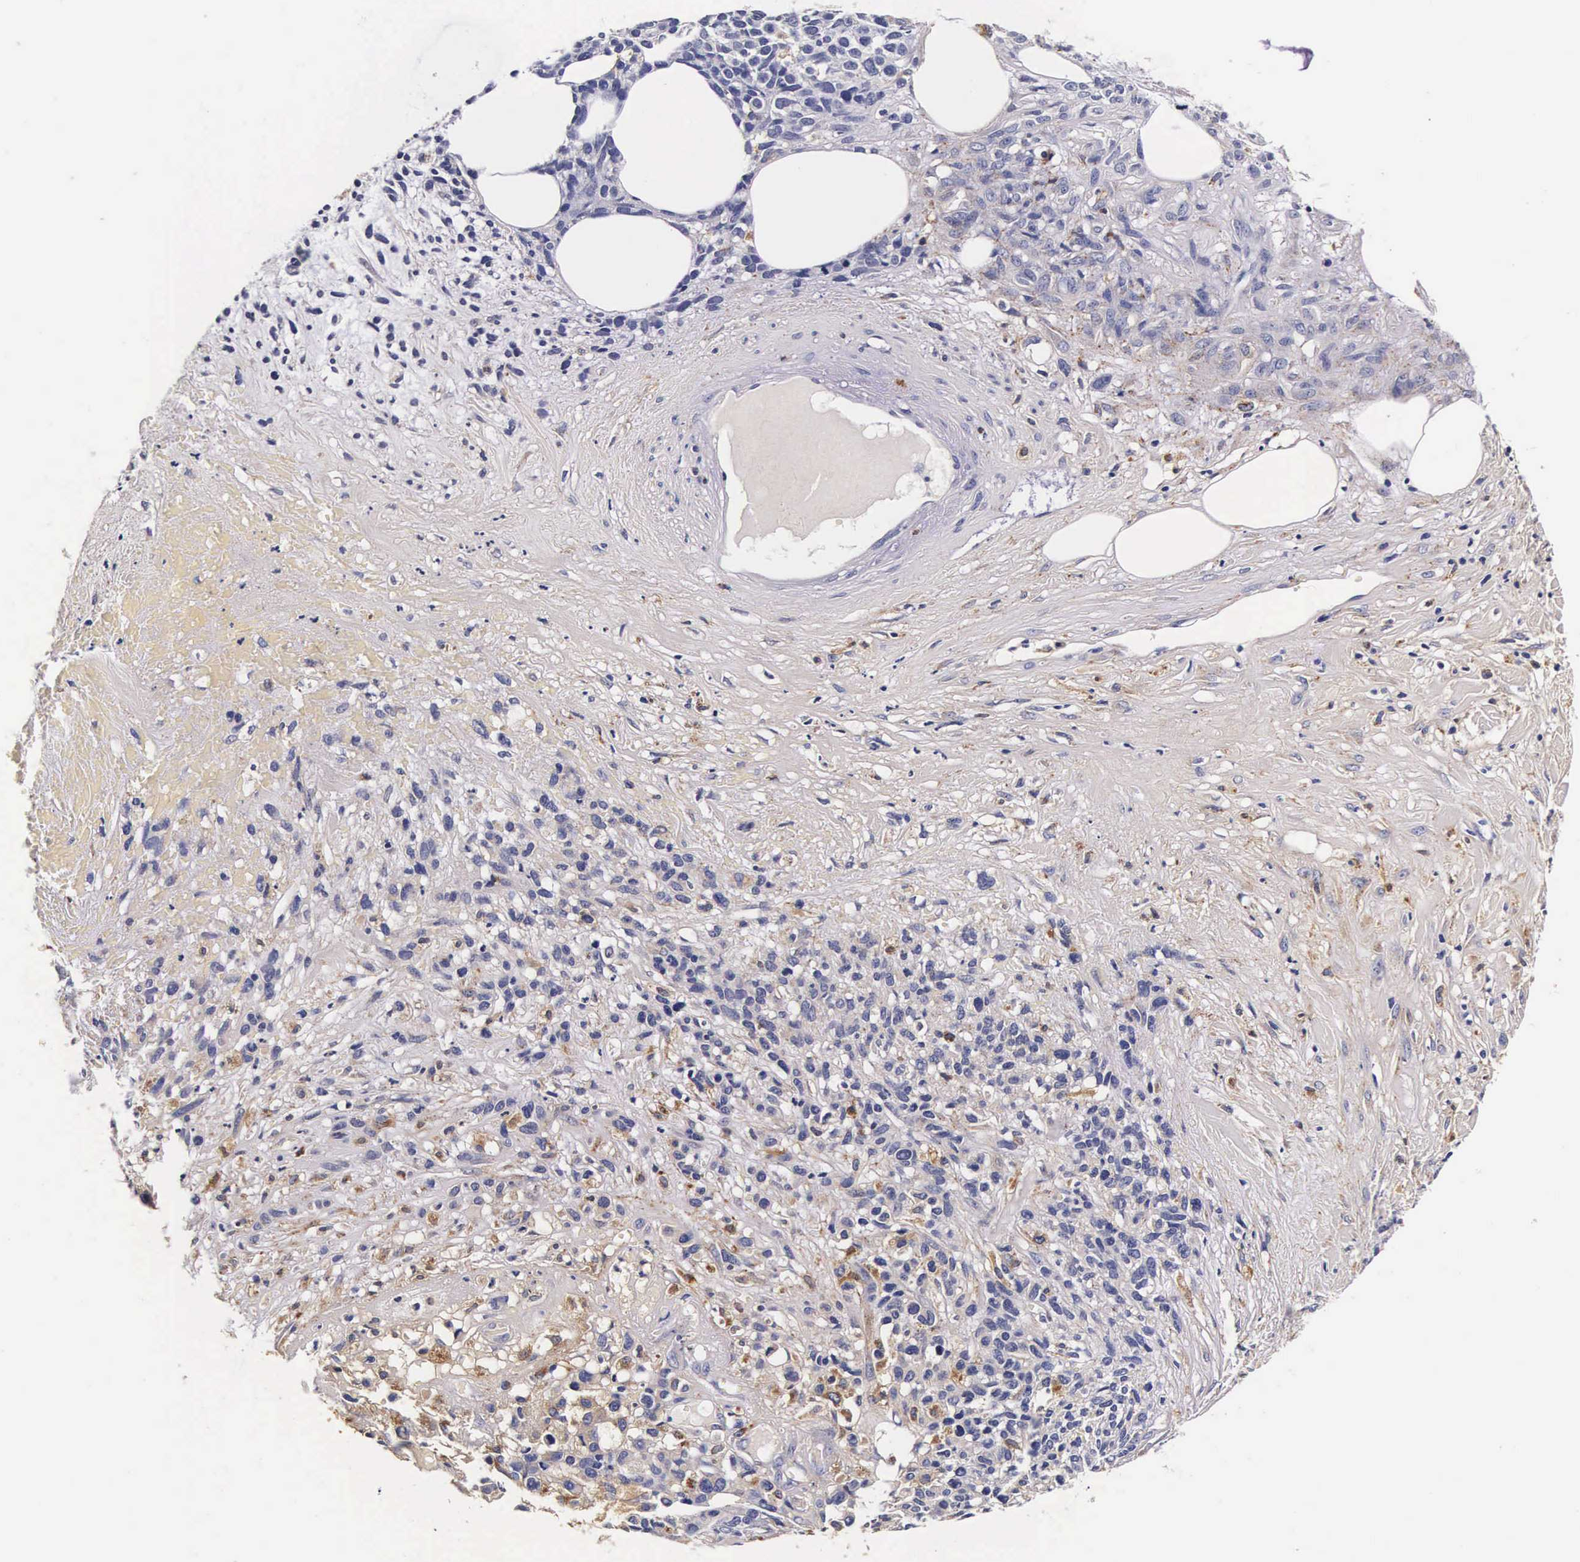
{"staining": {"intensity": "moderate", "quantity": "<25%", "location": "cytoplasmic/membranous"}, "tissue": "melanoma", "cell_type": "Tumor cells", "image_type": "cancer", "snomed": [{"axis": "morphology", "description": "Malignant melanoma, NOS"}, {"axis": "topography", "description": "Skin"}], "caption": "IHC staining of malignant melanoma, which exhibits low levels of moderate cytoplasmic/membranous positivity in approximately <25% of tumor cells indicating moderate cytoplasmic/membranous protein positivity. The staining was performed using DAB (brown) for protein detection and nuclei were counterstained in hematoxylin (blue).", "gene": "CTSB", "patient": {"sex": "female", "age": 85}}